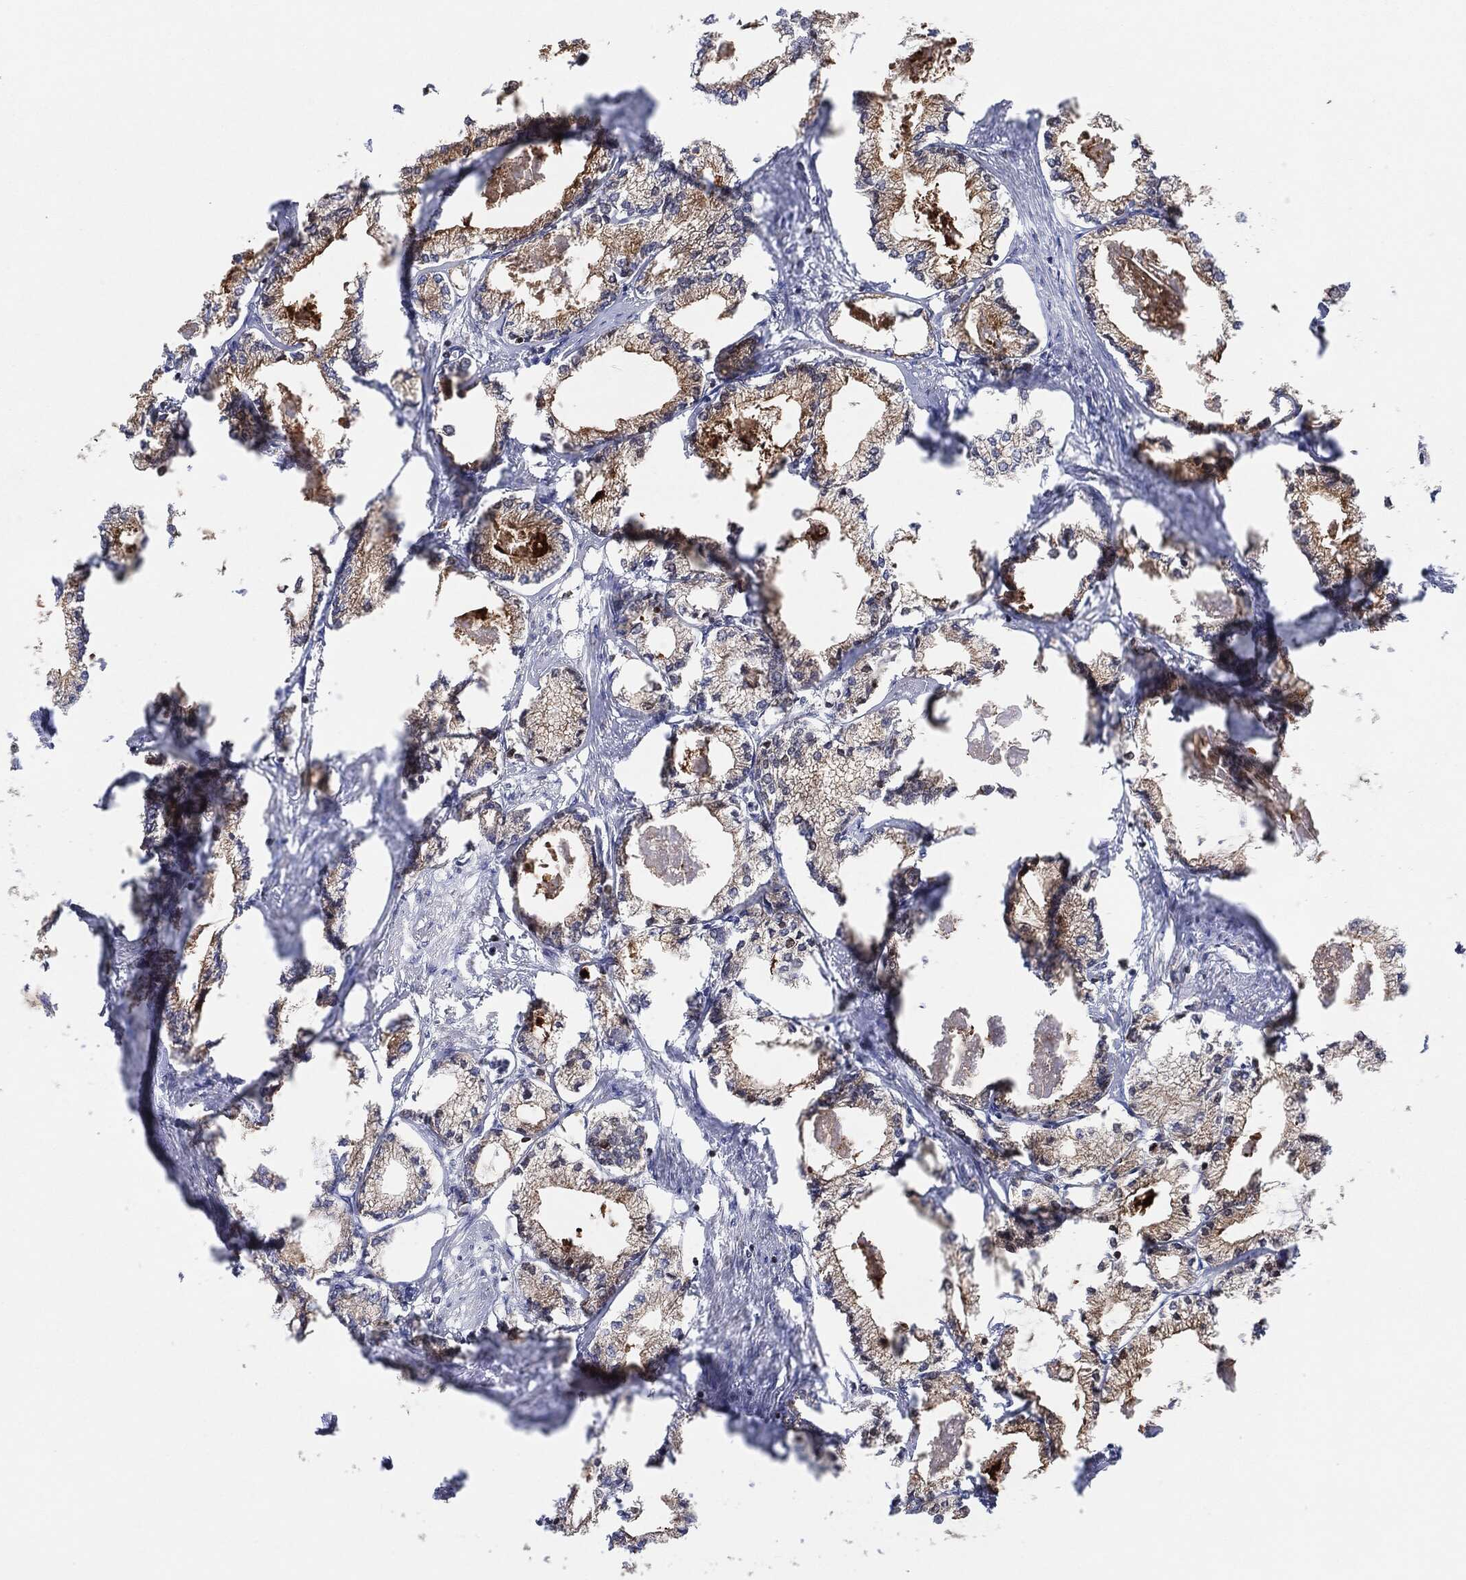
{"staining": {"intensity": "weak", "quantity": "<25%", "location": "cytoplasmic/membranous"}, "tissue": "prostate cancer", "cell_type": "Tumor cells", "image_type": "cancer", "snomed": [{"axis": "morphology", "description": "Adenocarcinoma, NOS"}, {"axis": "topography", "description": "Prostate"}], "caption": "Protein analysis of prostate cancer (adenocarcinoma) demonstrates no significant staining in tumor cells.", "gene": "EIF2S2", "patient": {"sex": "male", "age": 56}}